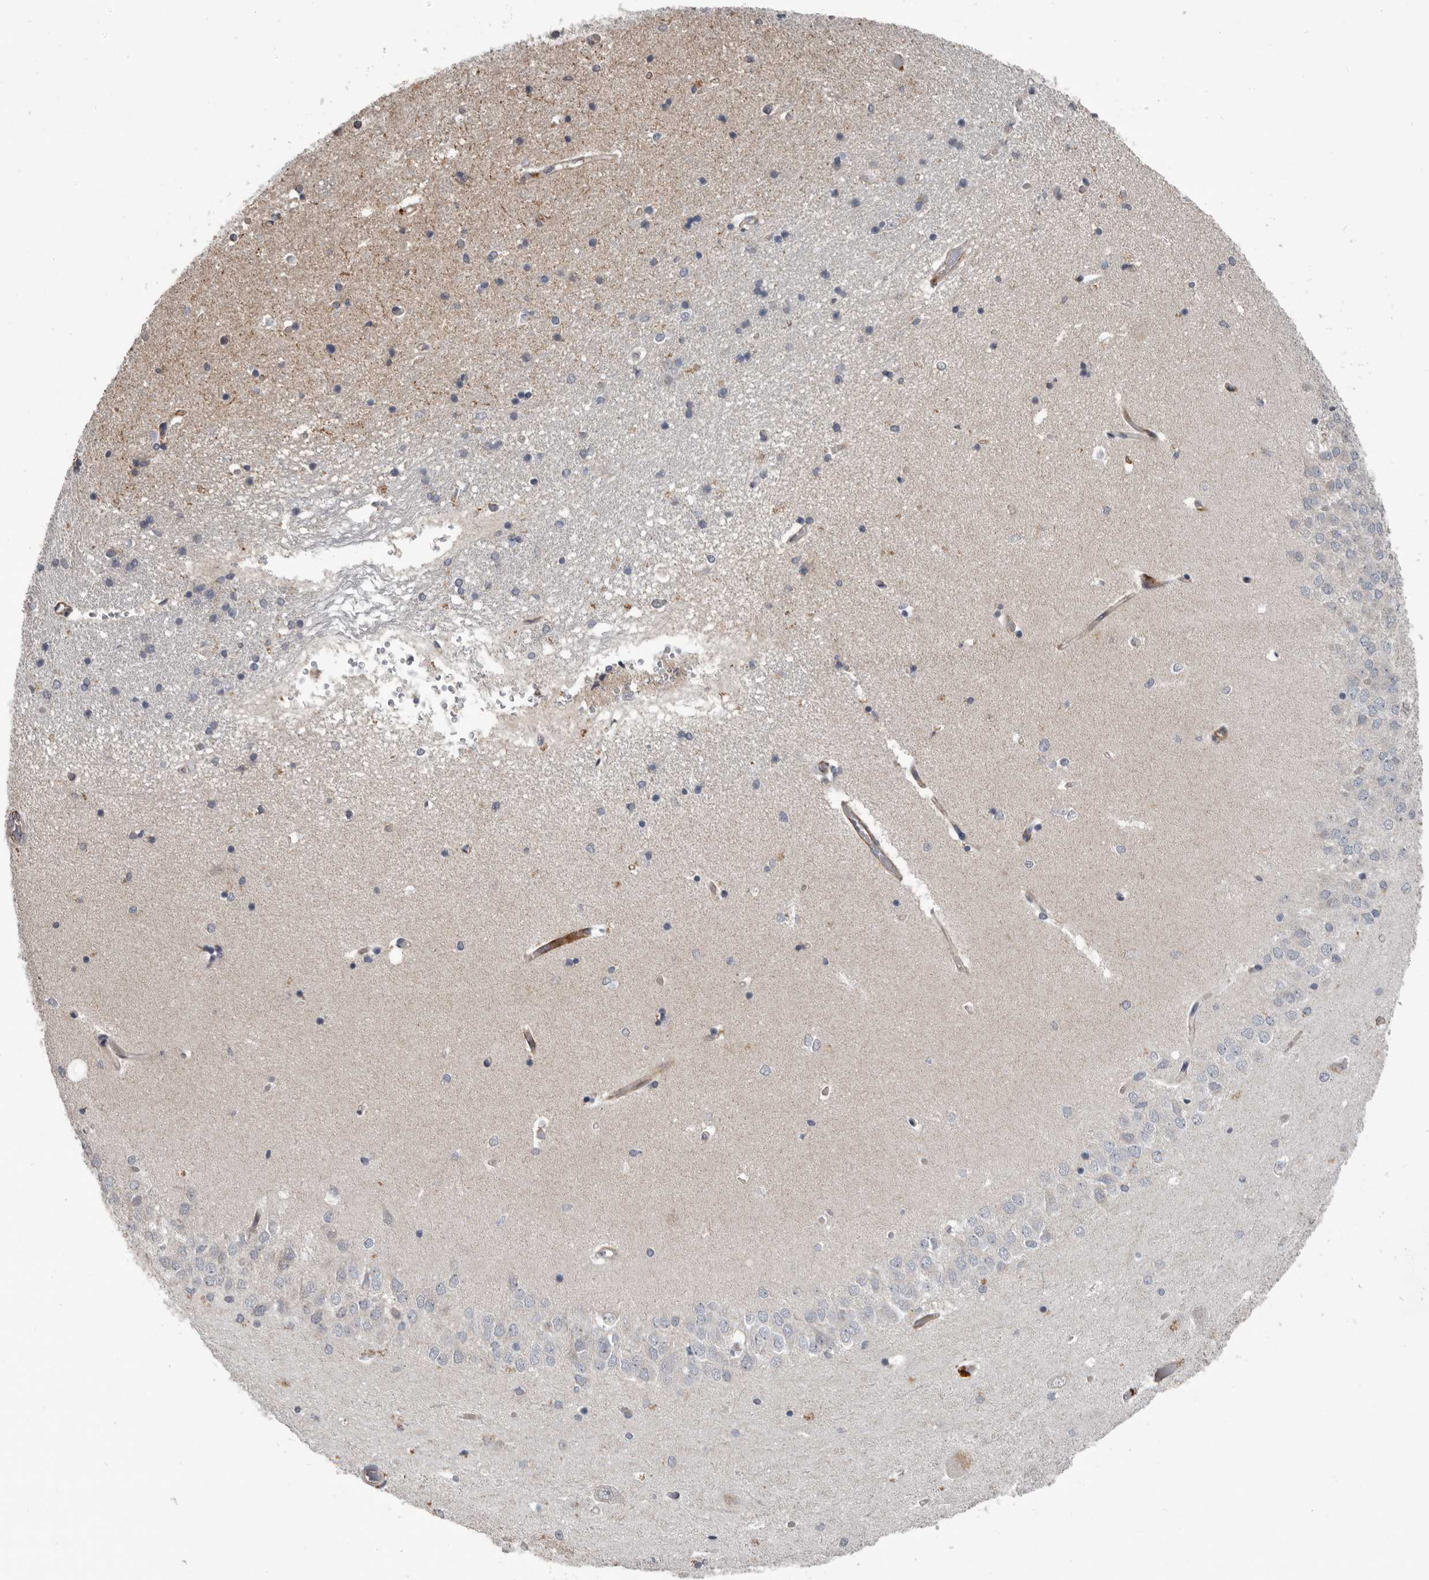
{"staining": {"intensity": "negative", "quantity": "none", "location": "none"}, "tissue": "hippocampus", "cell_type": "Glial cells", "image_type": "normal", "snomed": [{"axis": "morphology", "description": "Normal tissue, NOS"}, {"axis": "topography", "description": "Hippocampus"}], "caption": "The image demonstrates no significant staining in glial cells of hippocampus.", "gene": "C1orf216", "patient": {"sex": "male", "age": 45}}